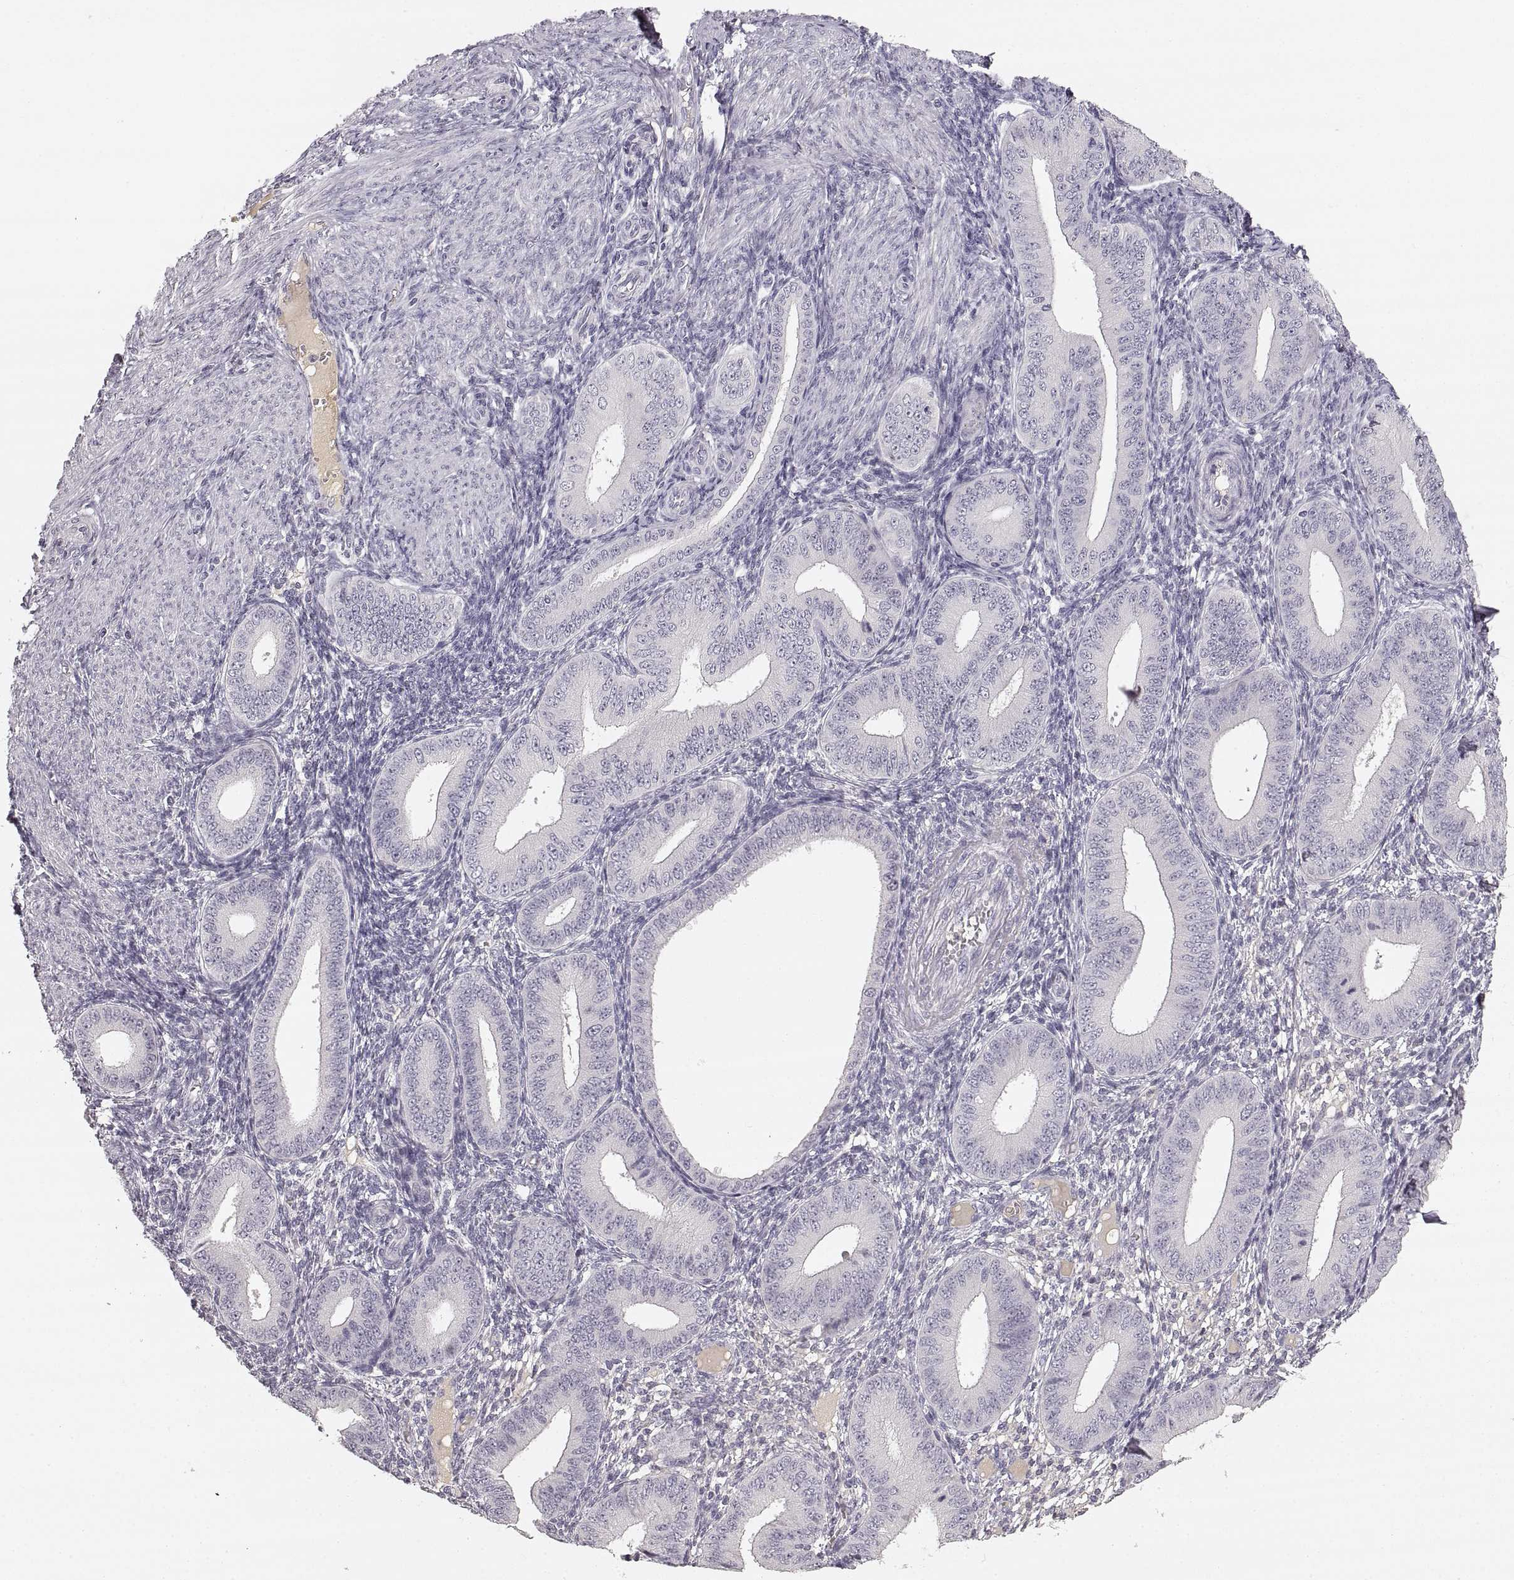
{"staining": {"intensity": "negative", "quantity": "none", "location": "none"}, "tissue": "endometrium", "cell_type": "Cells in endometrial stroma", "image_type": "normal", "snomed": [{"axis": "morphology", "description": "Normal tissue, NOS"}, {"axis": "topography", "description": "Endometrium"}], "caption": "The immunohistochemistry (IHC) image has no significant expression in cells in endometrial stroma of endometrium. The staining is performed using DAB (3,3'-diaminobenzidine) brown chromogen with nuclei counter-stained in using hematoxylin.", "gene": "RUNDC3A", "patient": {"sex": "female", "age": 39}}